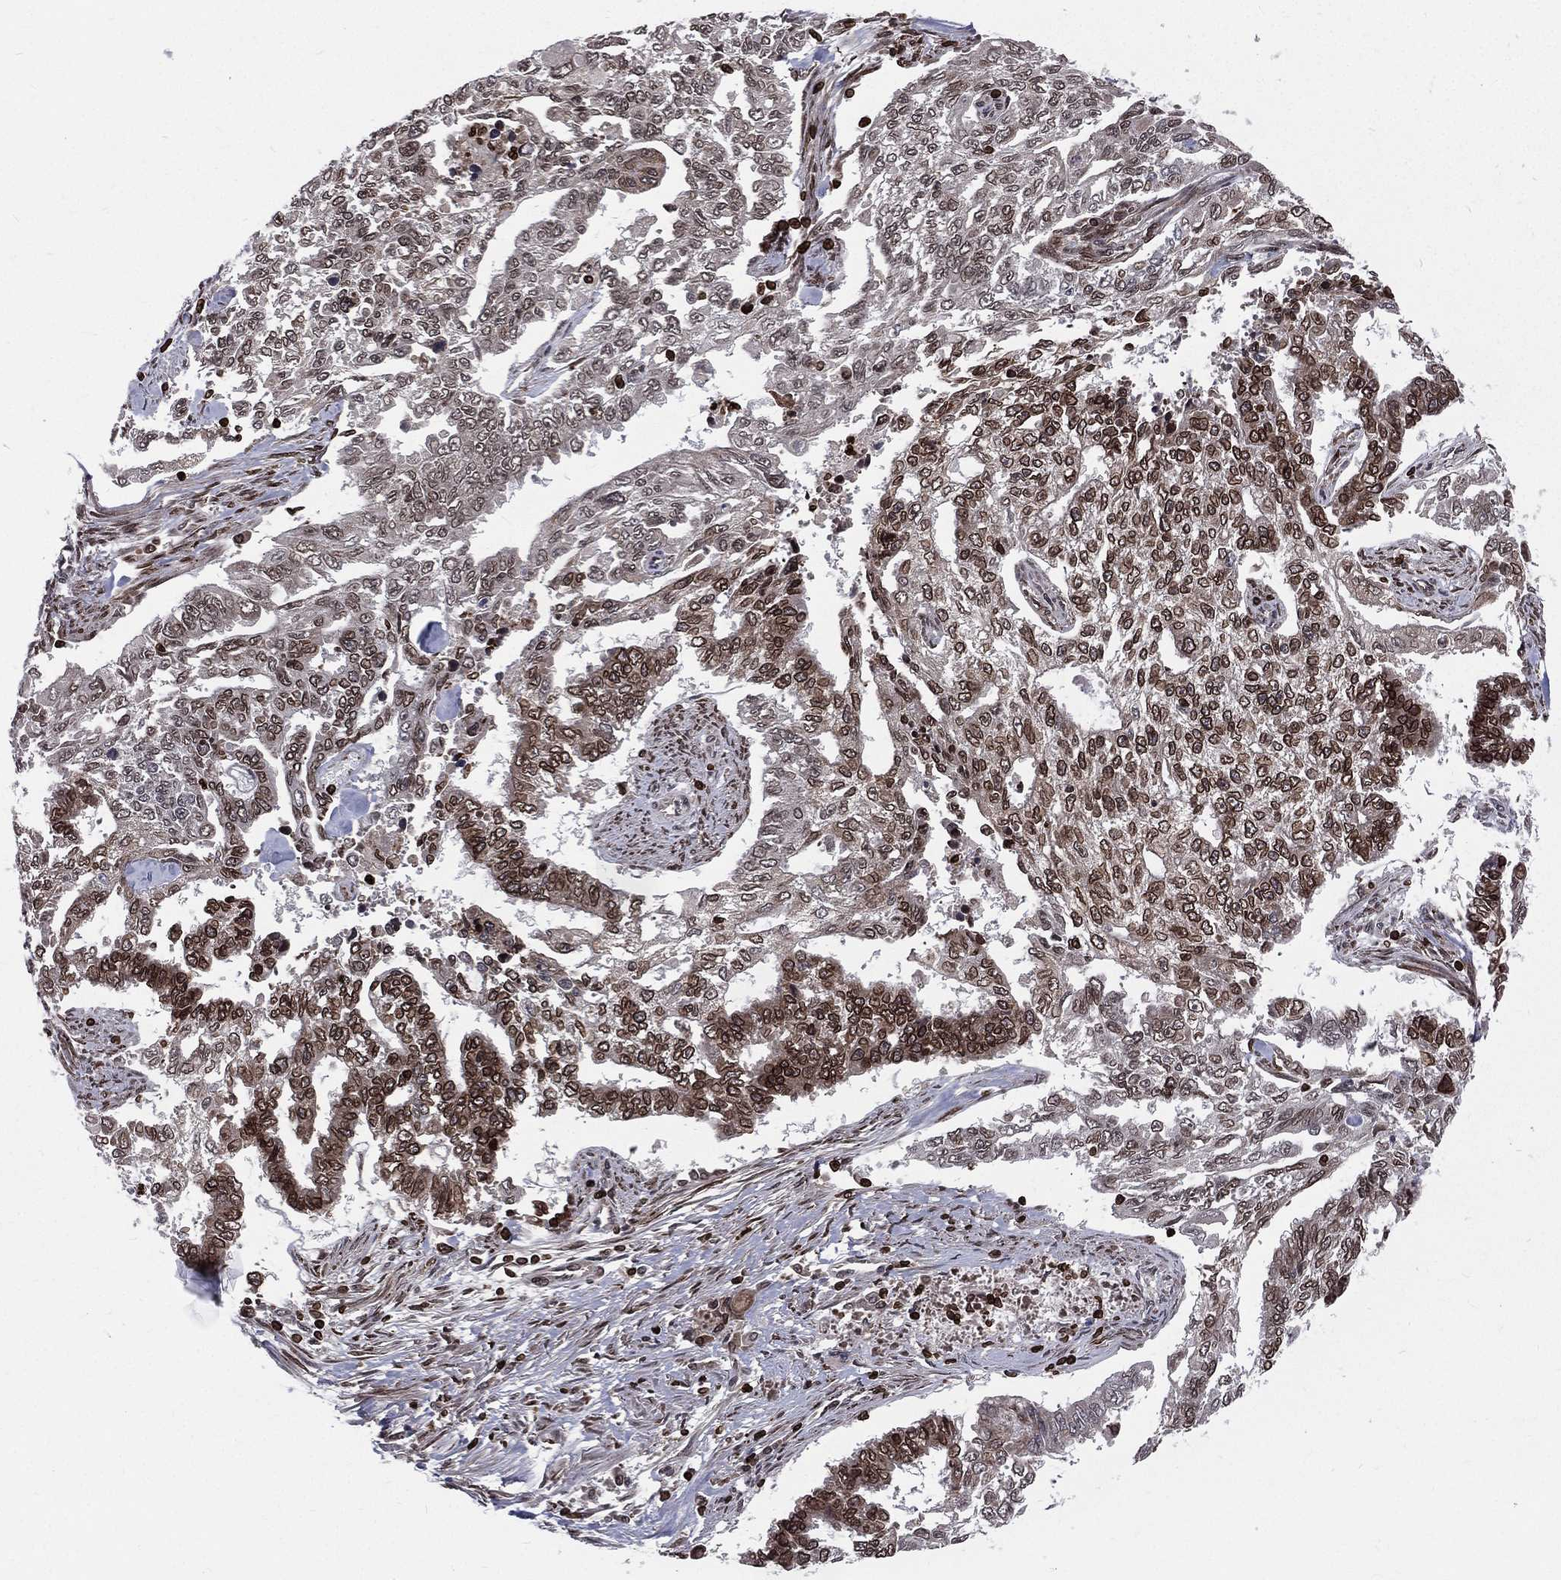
{"staining": {"intensity": "strong", "quantity": "<25%", "location": "cytoplasmic/membranous,nuclear"}, "tissue": "endometrial cancer", "cell_type": "Tumor cells", "image_type": "cancer", "snomed": [{"axis": "morphology", "description": "Adenocarcinoma, NOS"}, {"axis": "topography", "description": "Uterus"}], "caption": "IHC photomicrograph of human endometrial cancer (adenocarcinoma) stained for a protein (brown), which exhibits medium levels of strong cytoplasmic/membranous and nuclear staining in approximately <25% of tumor cells.", "gene": "LBR", "patient": {"sex": "female", "age": 59}}